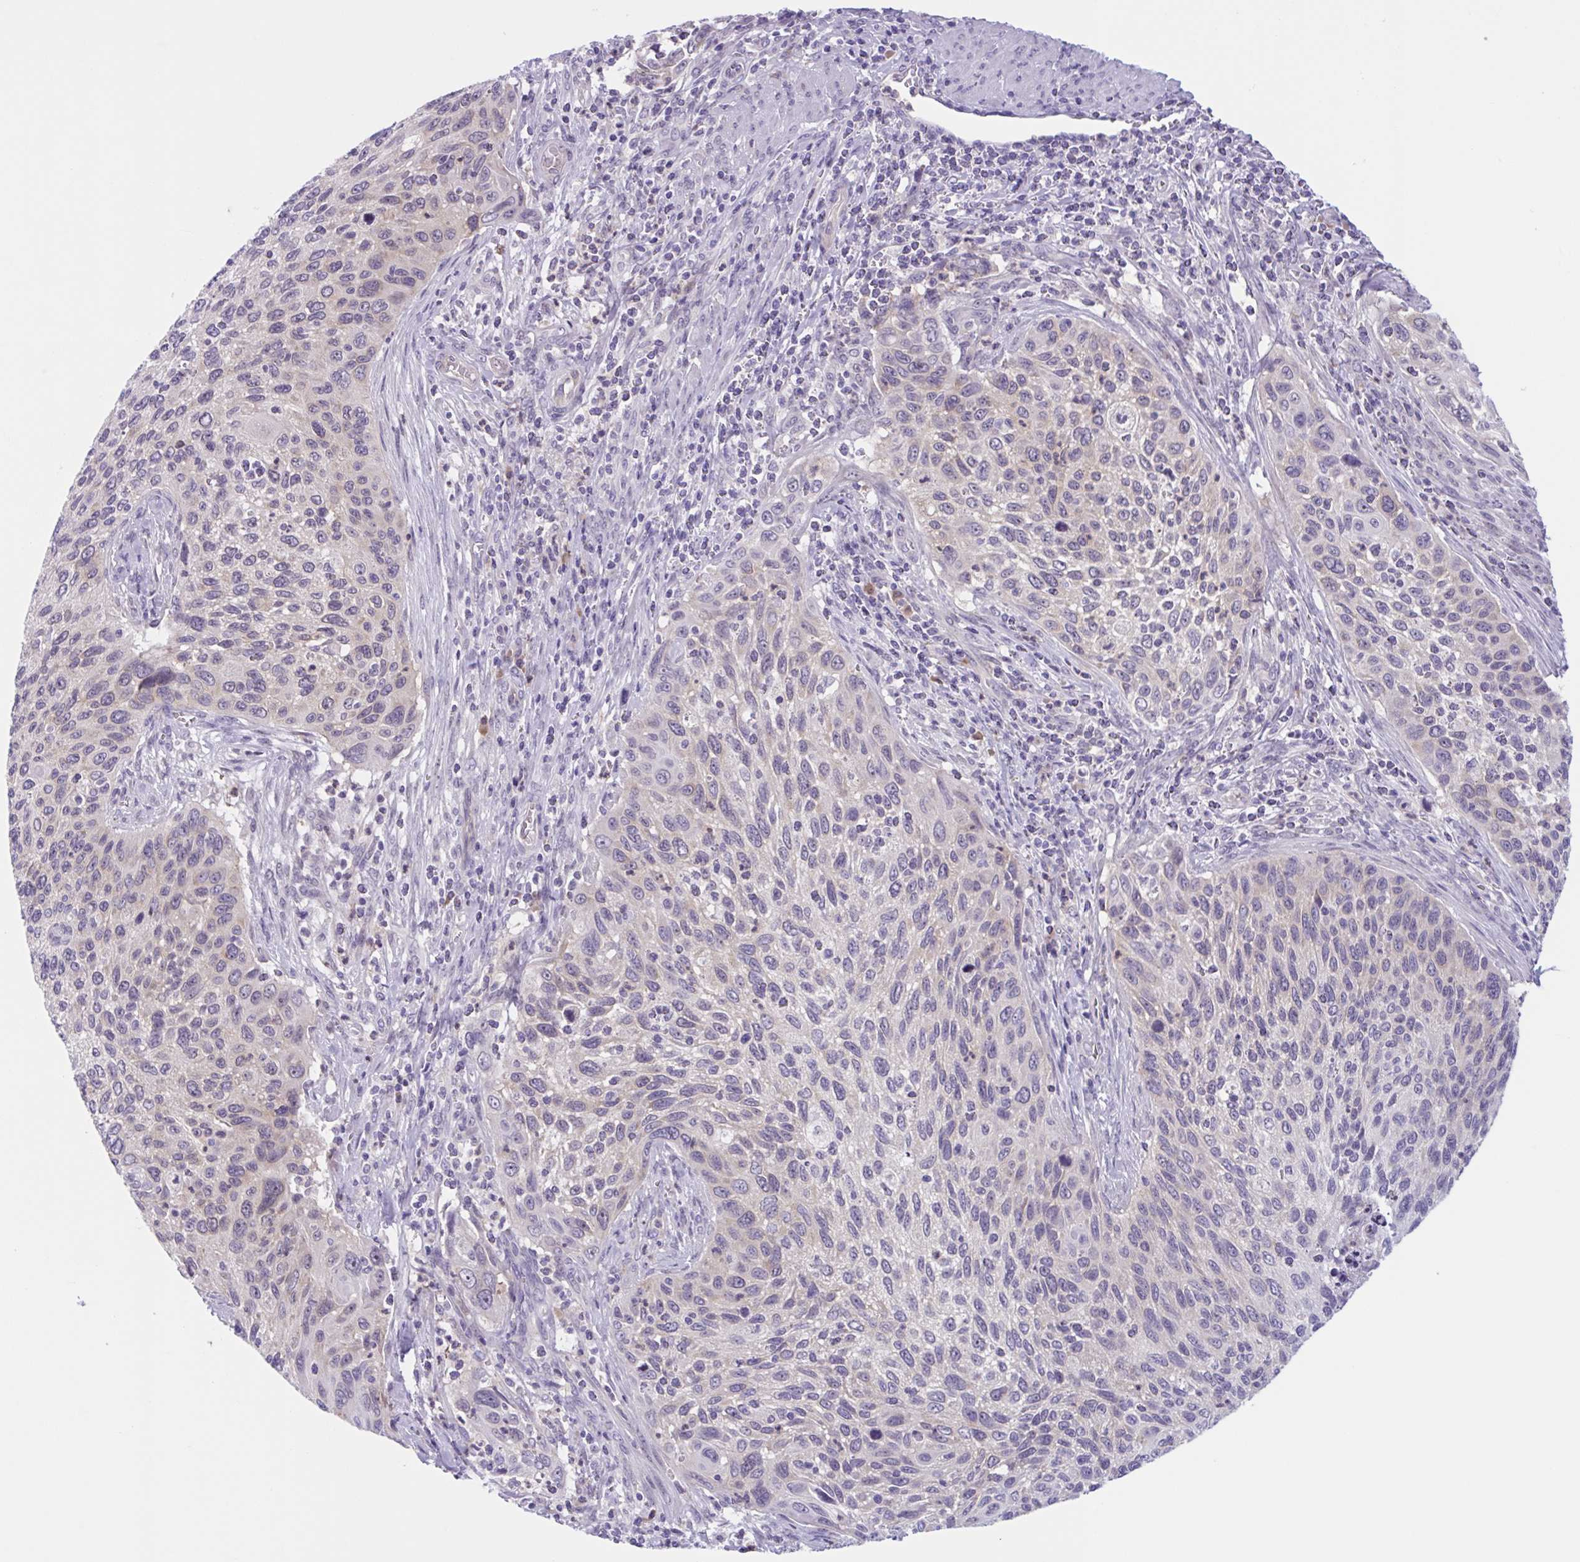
{"staining": {"intensity": "negative", "quantity": "none", "location": "none"}, "tissue": "cervical cancer", "cell_type": "Tumor cells", "image_type": "cancer", "snomed": [{"axis": "morphology", "description": "Squamous cell carcinoma, NOS"}, {"axis": "topography", "description": "Cervix"}], "caption": "A high-resolution image shows immunohistochemistry (IHC) staining of squamous cell carcinoma (cervical), which displays no significant positivity in tumor cells.", "gene": "WNT9B", "patient": {"sex": "female", "age": 70}}